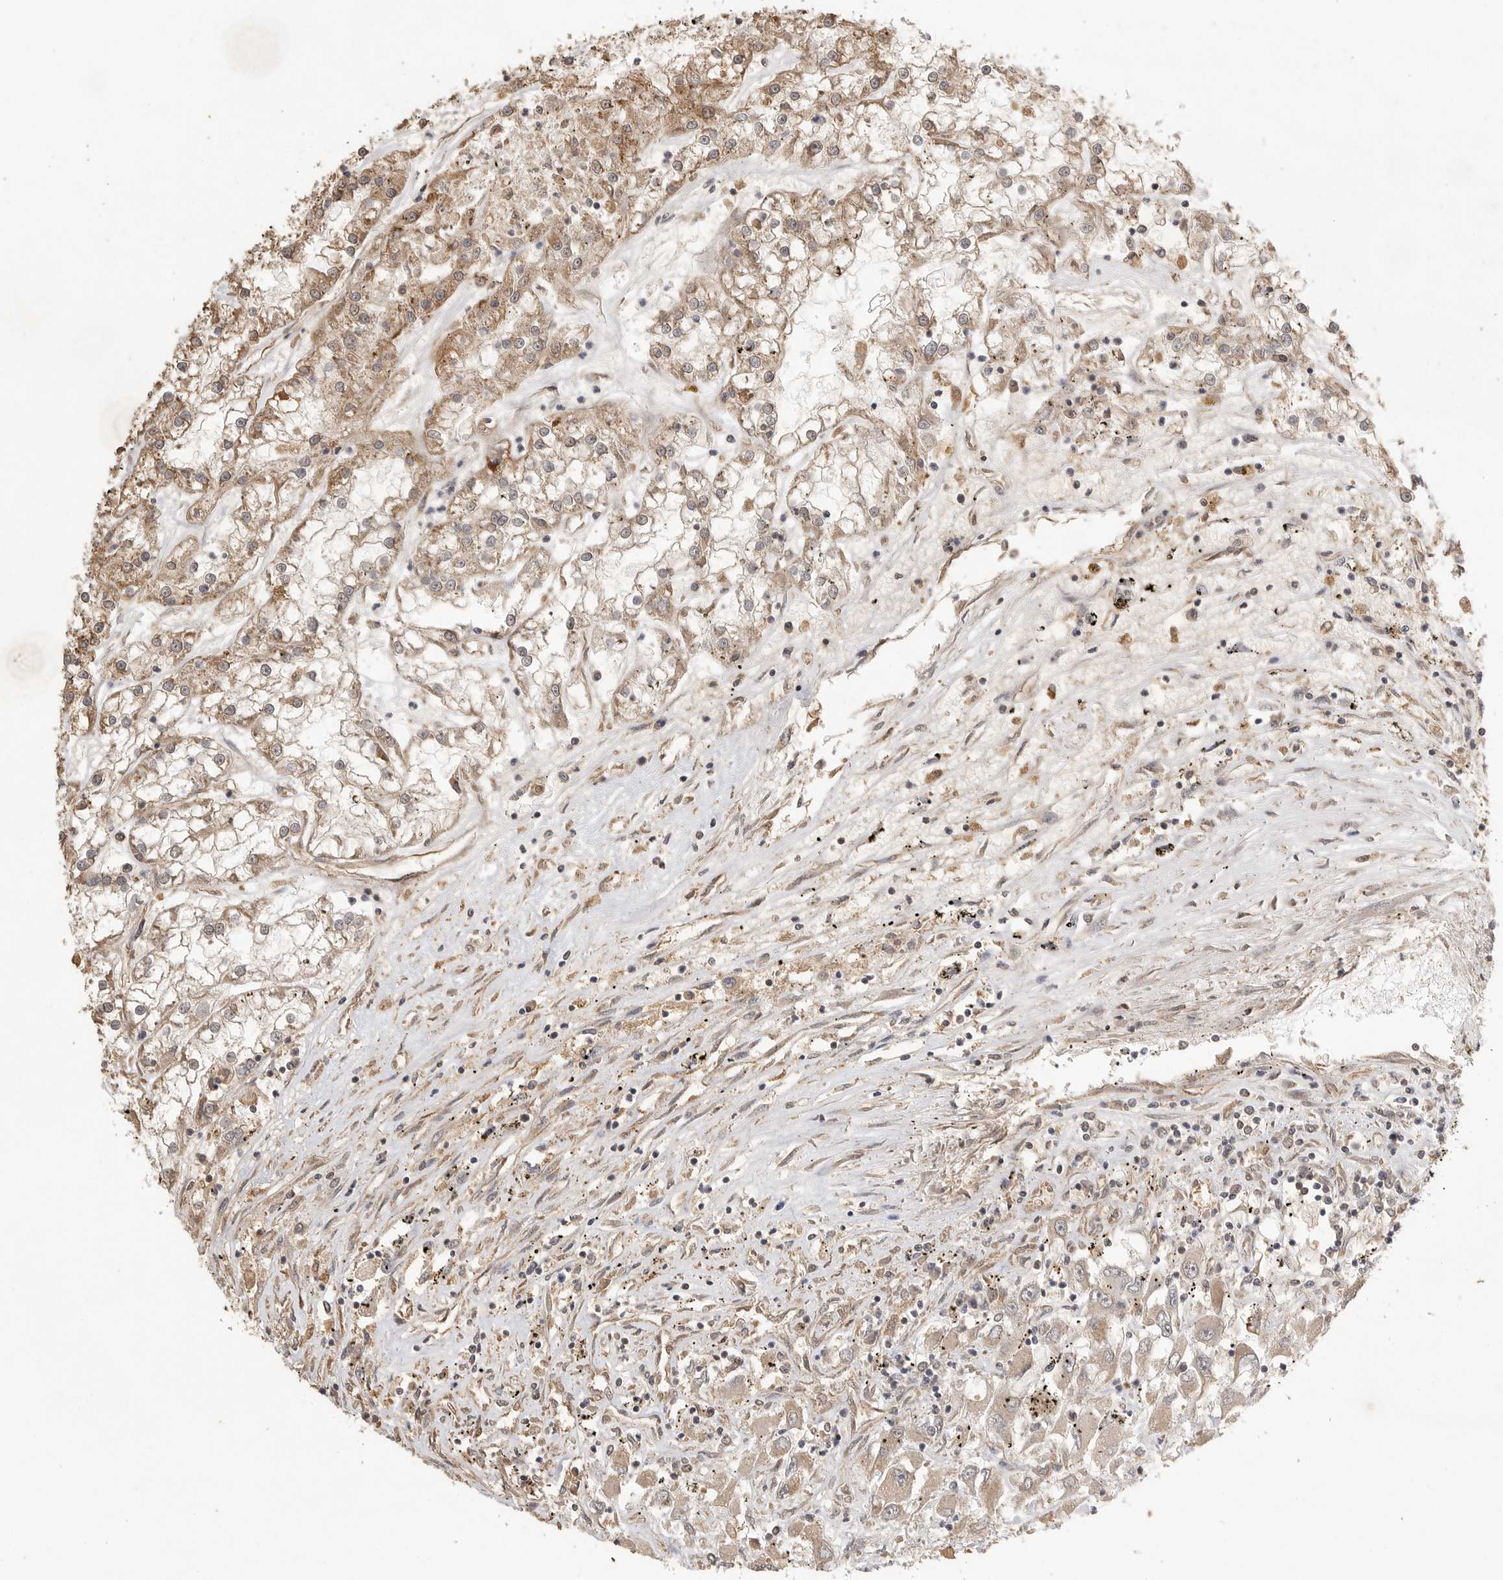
{"staining": {"intensity": "weak", "quantity": "25%-75%", "location": "cytoplasmic/membranous"}, "tissue": "renal cancer", "cell_type": "Tumor cells", "image_type": "cancer", "snomed": [{"axis": "morphology", "description": "Adenocarcinoma, NOS"}, {"axis": "topography", "description": "Kidney"}], "caption": "Immunohistochemical staining of renal cancer exhibits weak cytoplasmic/membranous protein positivity in approximately 25%-75% of tumor cells.", "gene": "DFFA", "patient": {"sex": "female", "age": 52}}